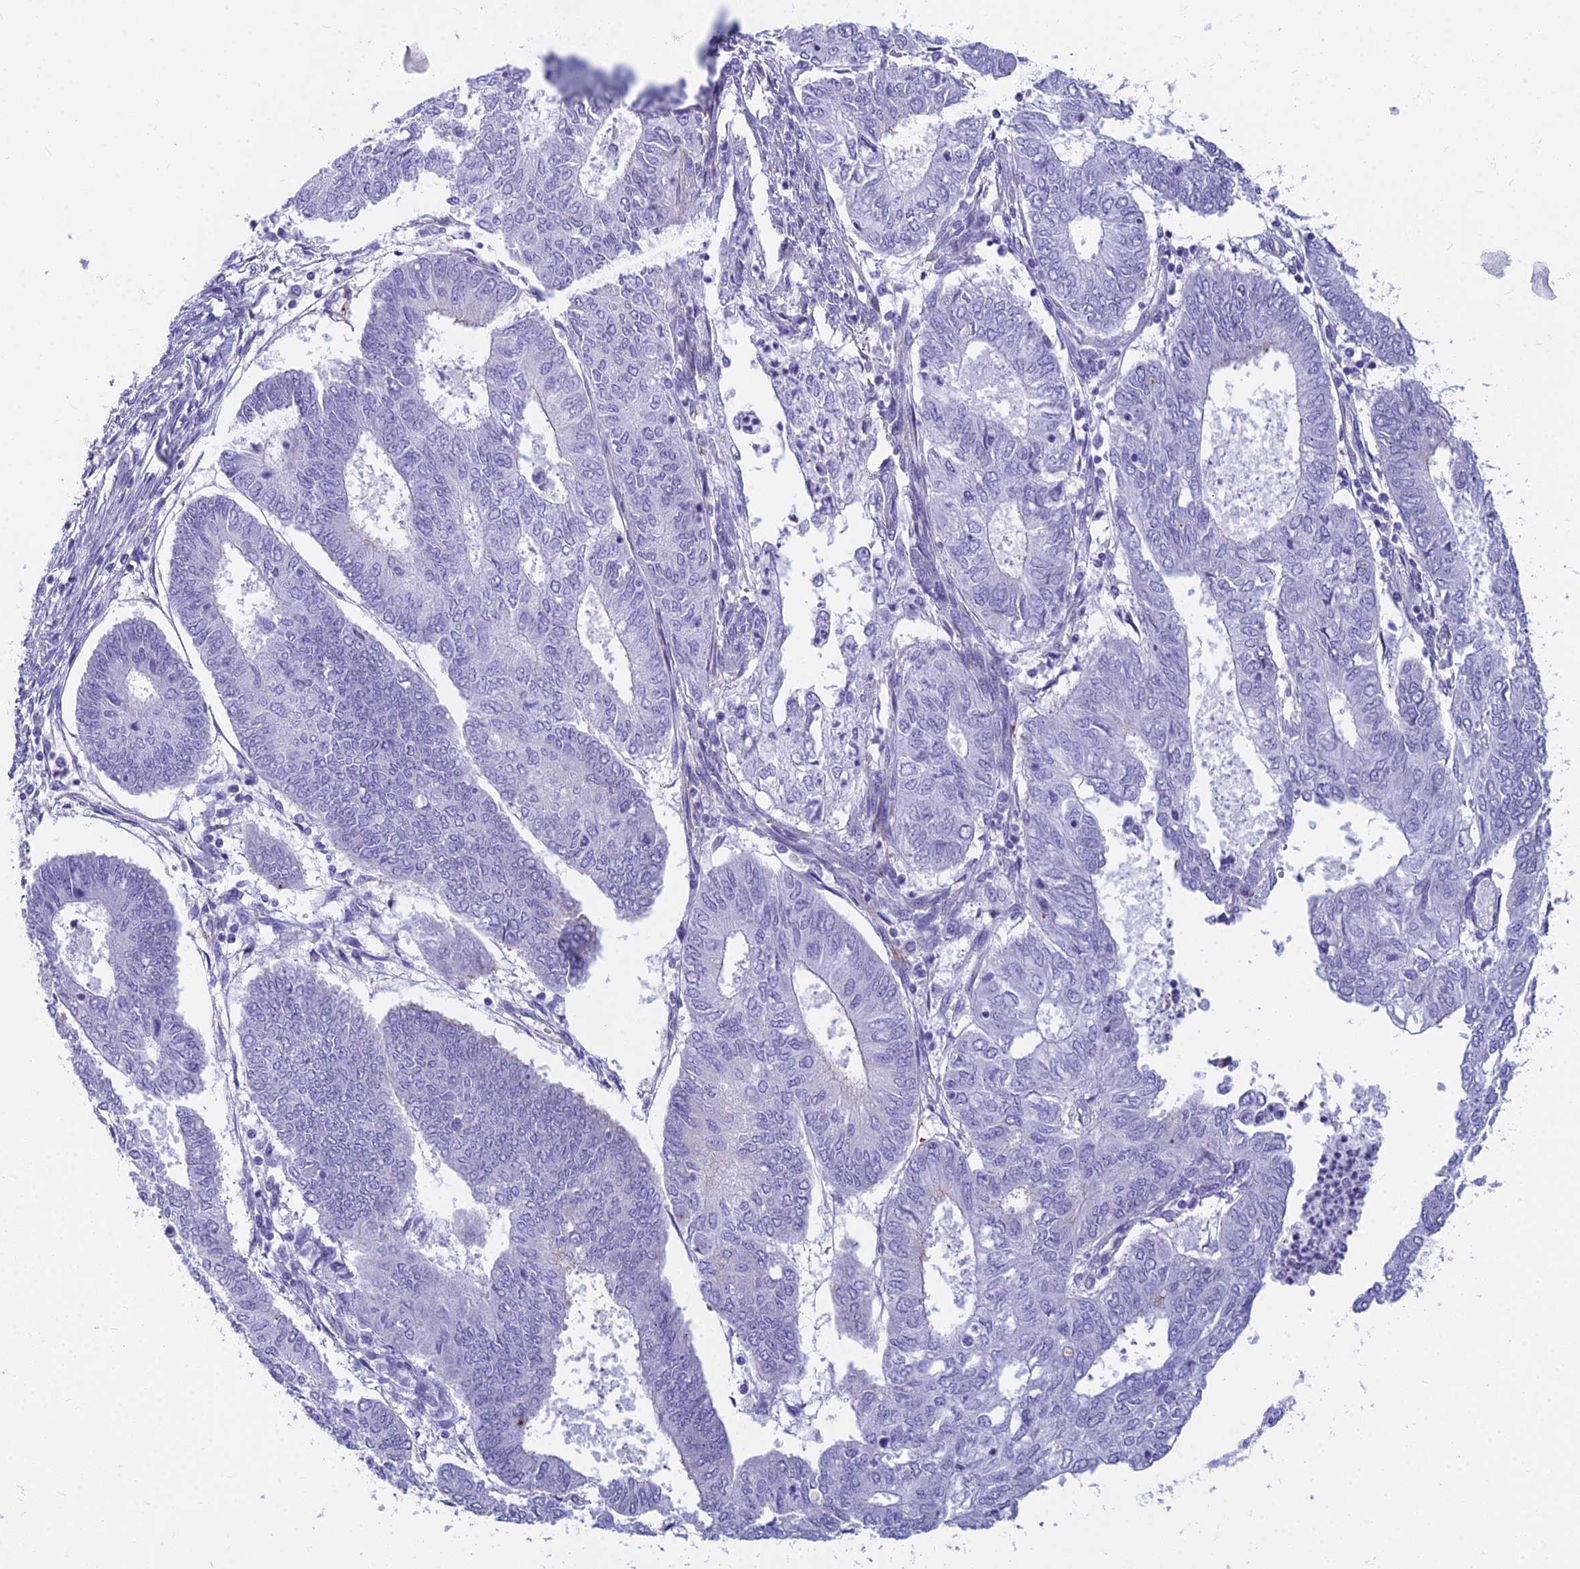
{"staining": {"intensity": "moderate", "quantity": "<25%", "location": "cytoplasmic/membranous"}, "tissue": "endometrial cancer", "cell_type": "Tumor cells", "image_type": "cancer", "snomed": [{"axis": "morphology", "description": "Adenocarcinoma, NOS"}, {"axis": "topography", "description": "Endometrium"}], "caption": "Endometrial cancer (adenocarcinoma) stained with a brown dye exhibits moderate cytoplasmic/membranous positive expression in approximately <25% of tumor cells.", "gene": "EVI2A", "patient": {"sex": "female", "age": 68}}